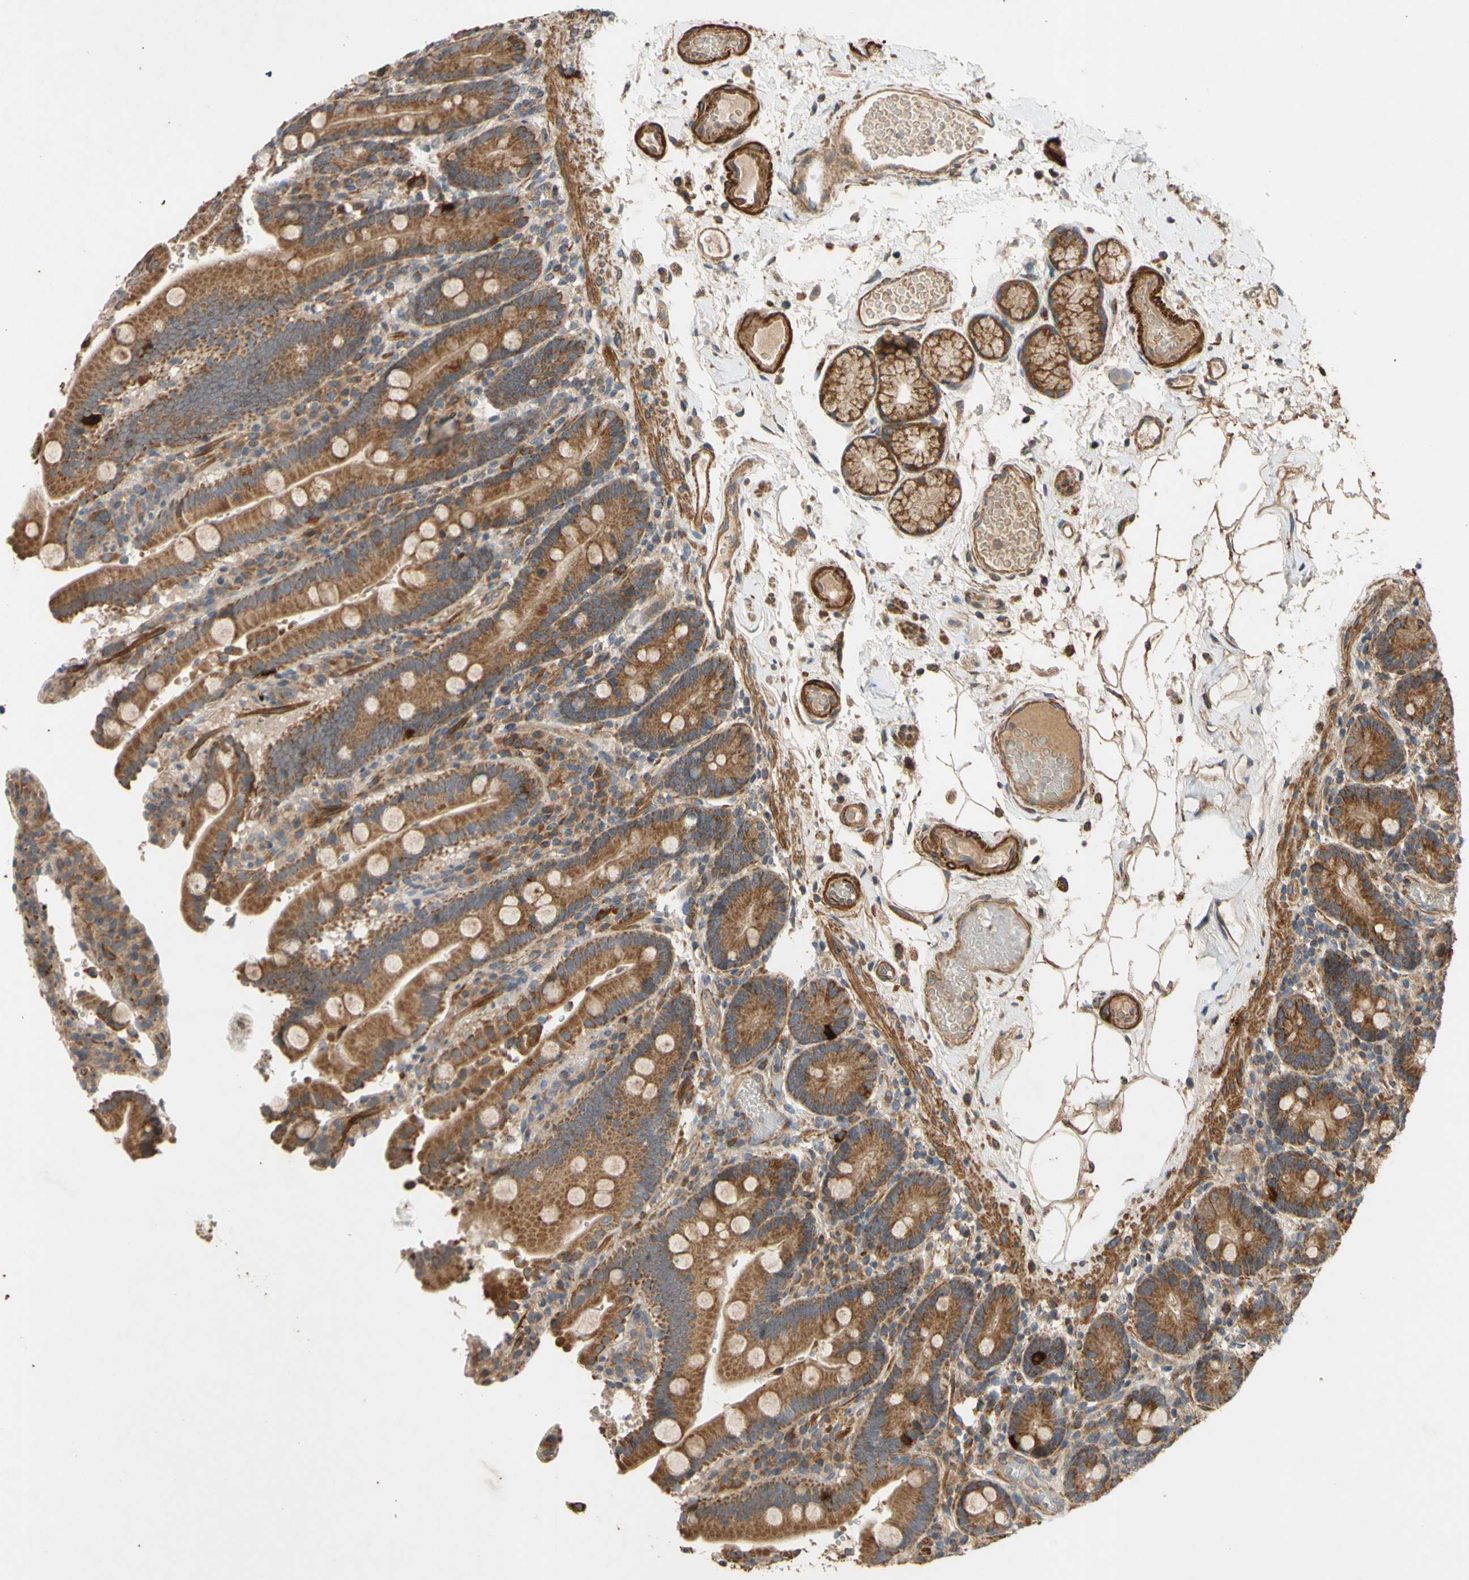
{"staining": {"intensity": "moderate", "quantity": ">75%", "location": "cytoplasmic/membranous"}, "tissue": "duodenum", "cell_type": "Glandular cells", "image_type": "normal", "snomed": [{"axis": "morphology", "description": "Normal tissue, NOS"}, {"axis": "topography", "description": "Small intestine, NOS"}], "caption": "An image of duodenum stained for a protein reveals moderate cytoplasmic/membranous brown staining in glandular cells.", "gene": "PARD6A", "patient": {"sex": "female", "age": 71}}